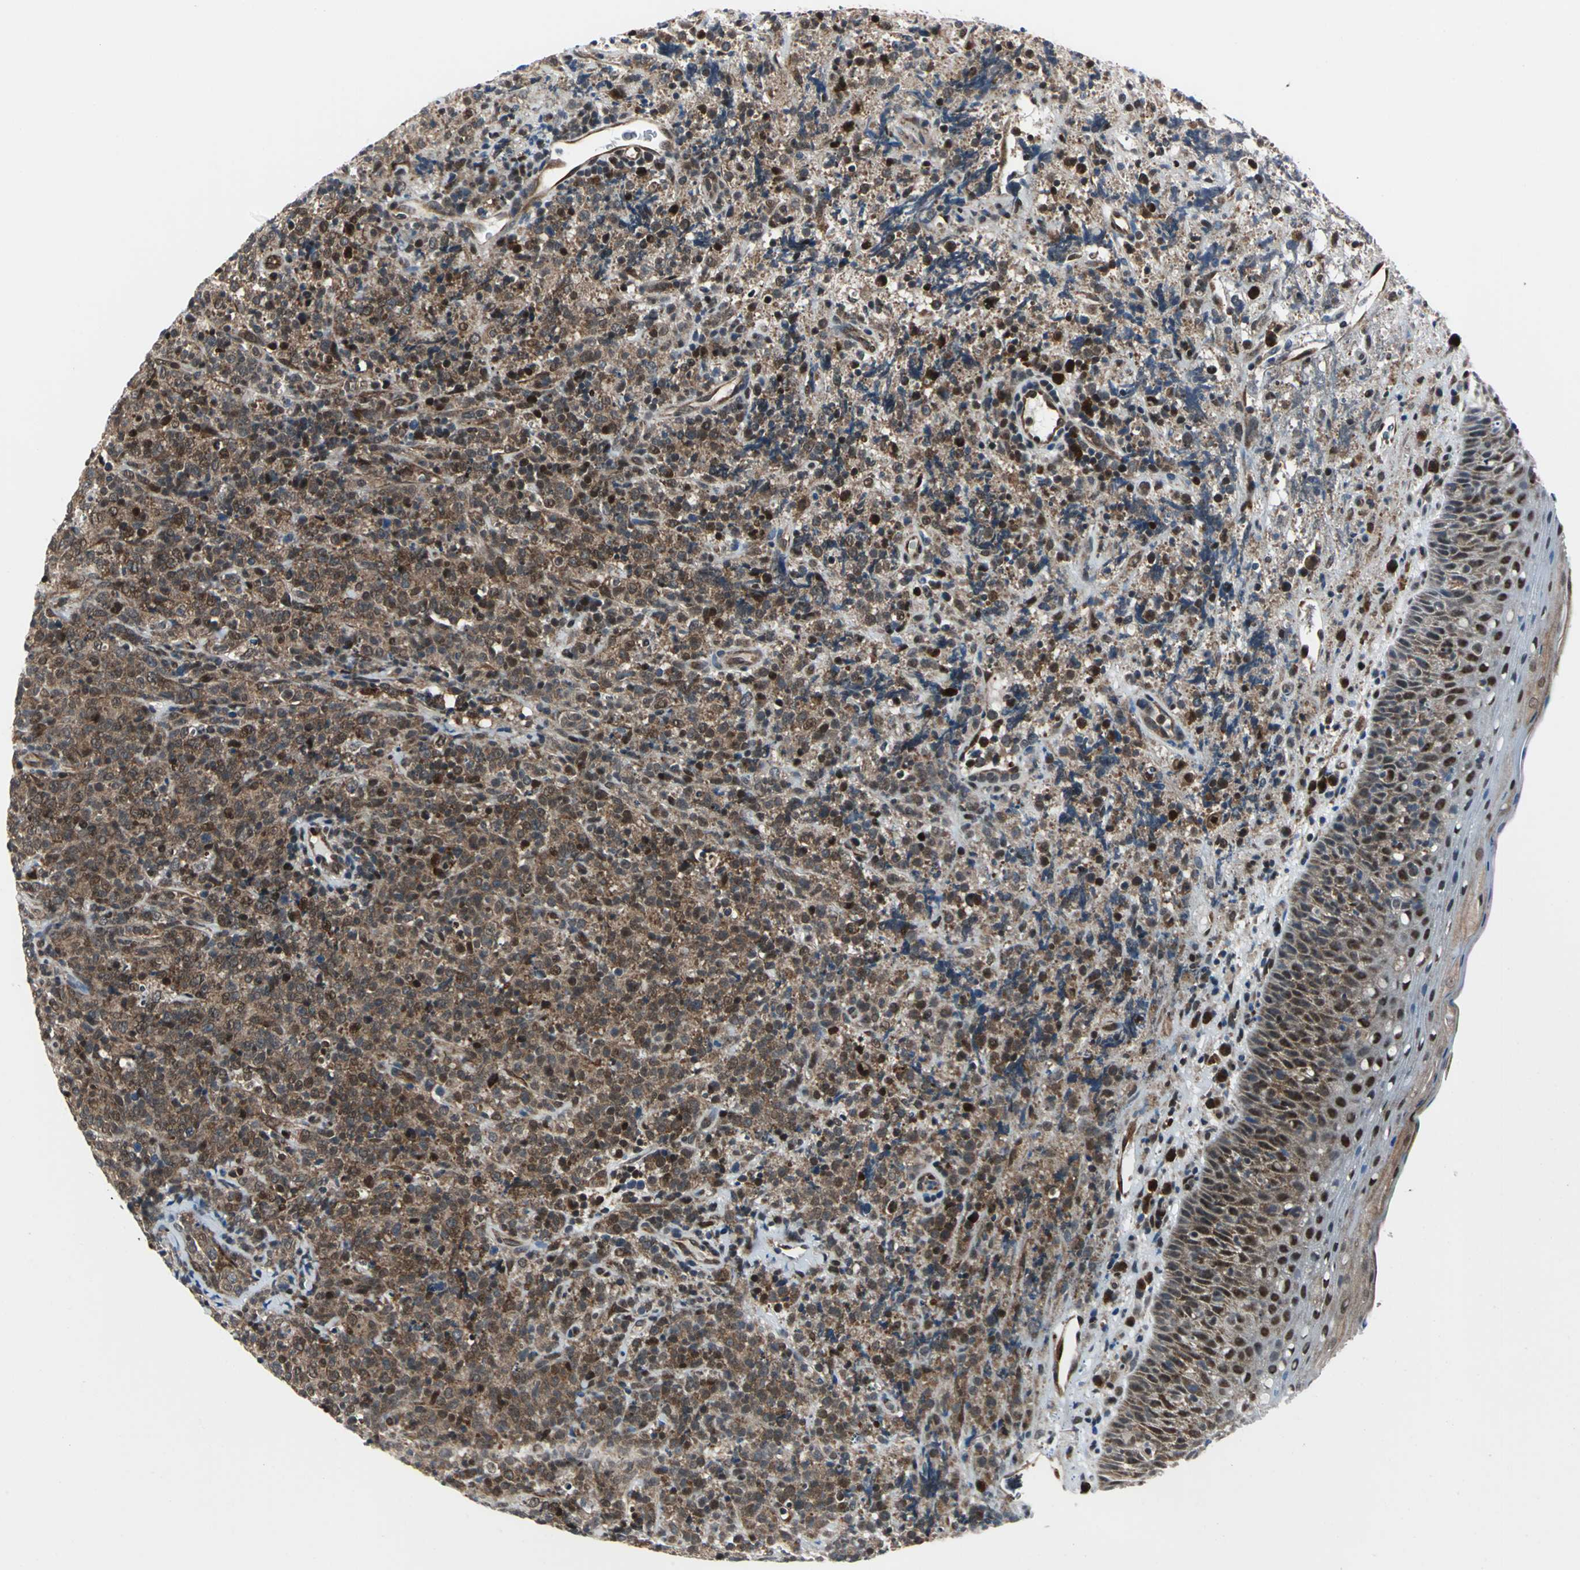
{"staining": {"intensity": "moderate", "quantity": ">75%", "location": "cytoplasmic/membranous,nuclear"}, "tissue": "lymphoma", "cell_type": "Tumor cells", "image_type": "cancer", "snomed": [{"axis": "morphology", "description": "Malignant lymphoma, non-Hodgkin's type, High grade"}, {"axis": "topography", "description": "Tonsil"}], "caption": "DAB (3,3'-diaminobenzidine) immunohistochemical staining of human high-grade malignant lymphoma, non-Hodgkin's type reveals moderate cytoplasmic/membranous and nuclear protein expression in approximately >75% of tumor cells.", "gene": "POLR3K", "patient": {"sex": "female", "age": 36}}